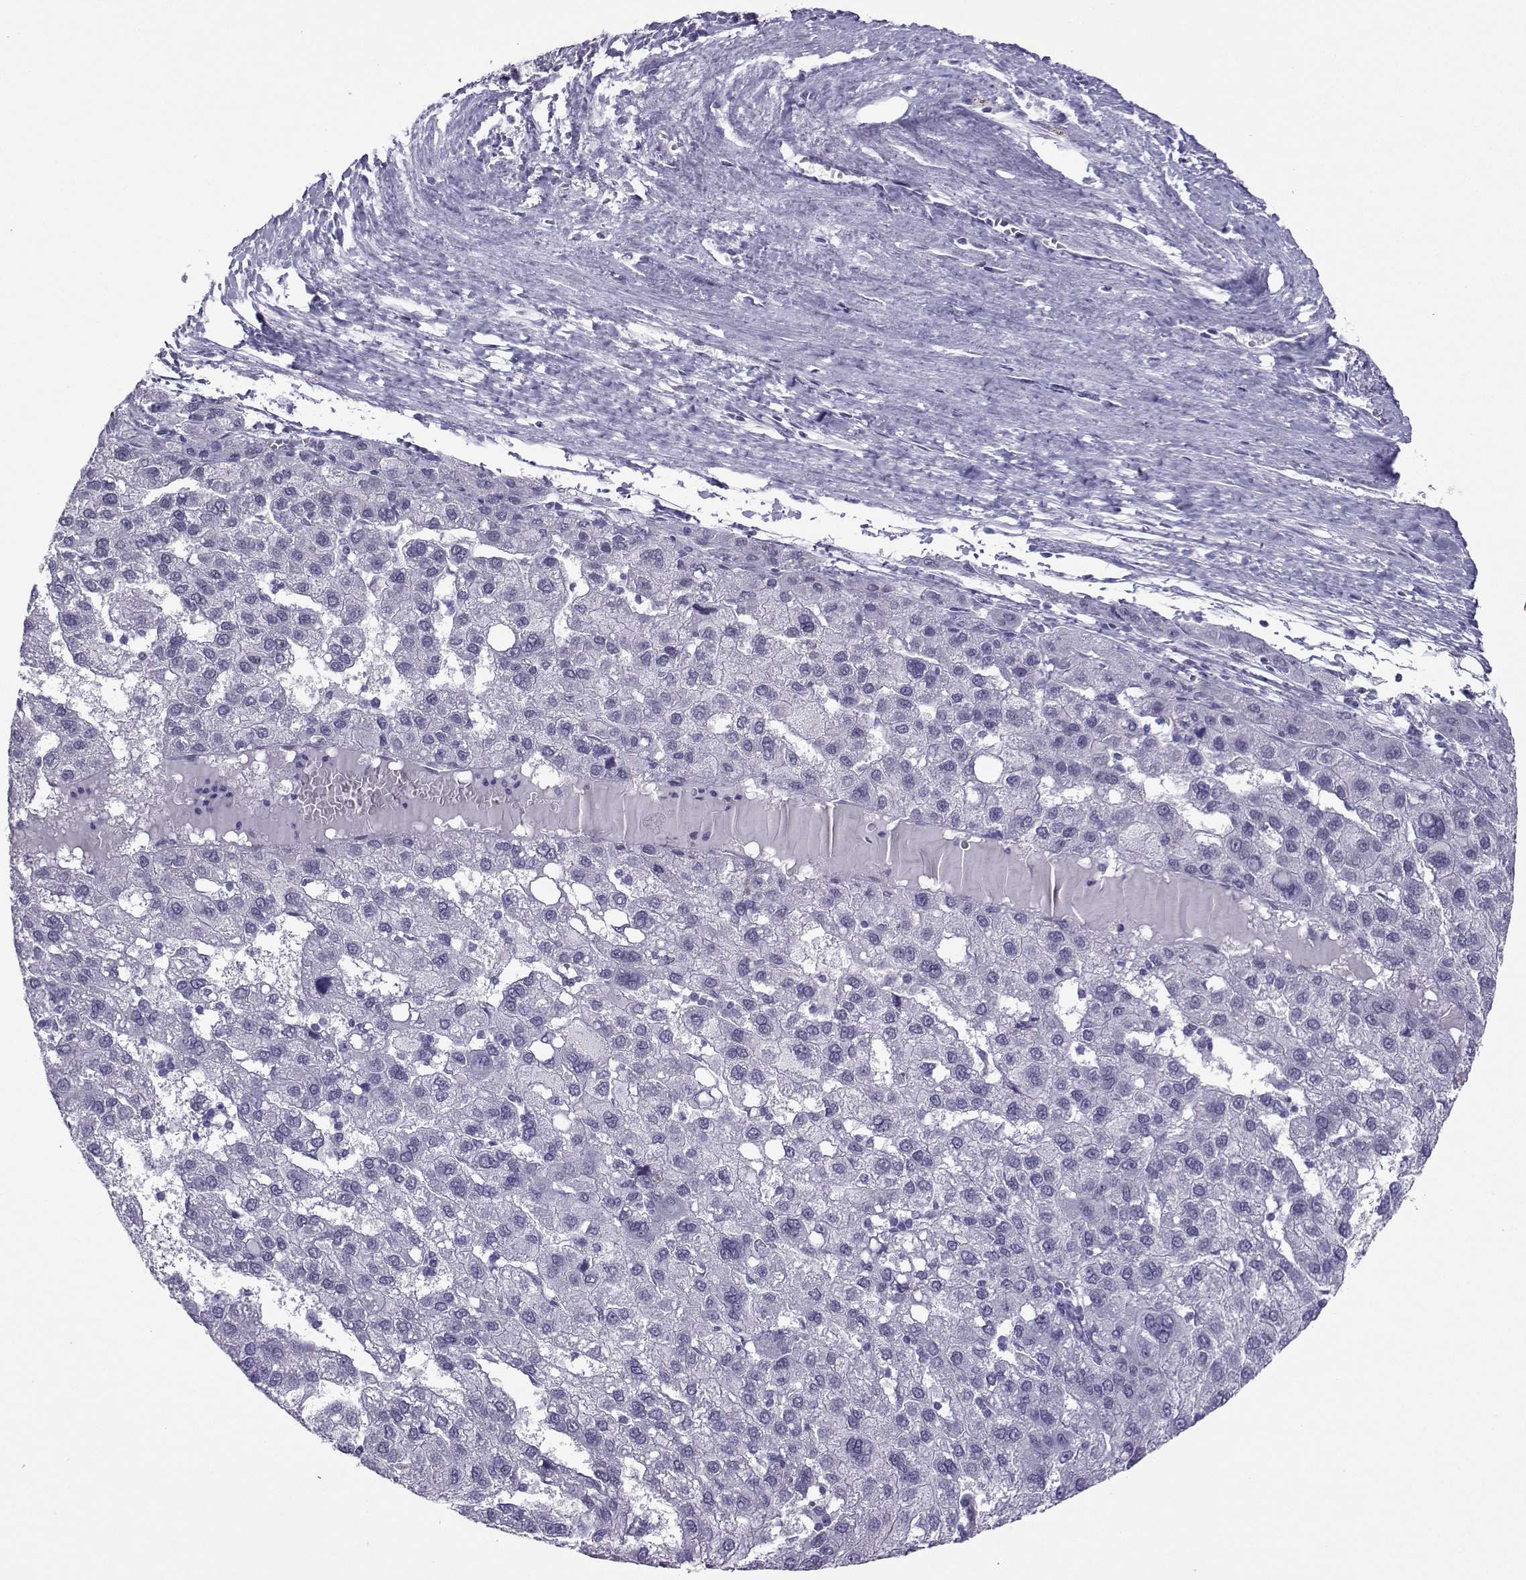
{"staining": {"intensity": "negative", "quantity": "none", "location": "none"}, "tissue": "liver cancer", "cell_type": "Tumor cells", "image_type": "cancer", "snomed": [{"axis": "morphology", "description": "Carcinoma, Hepatocellular, NOS"}, {"axis": "topography", "description": "Liver"}], "caption": "Tumor cells show no significant staining in liver cancer (hepatocellular carcinoma). Nuclei are stained in blue.", "gene": "LORICRIN", "patient": {"sex": "female", "age": 82}}